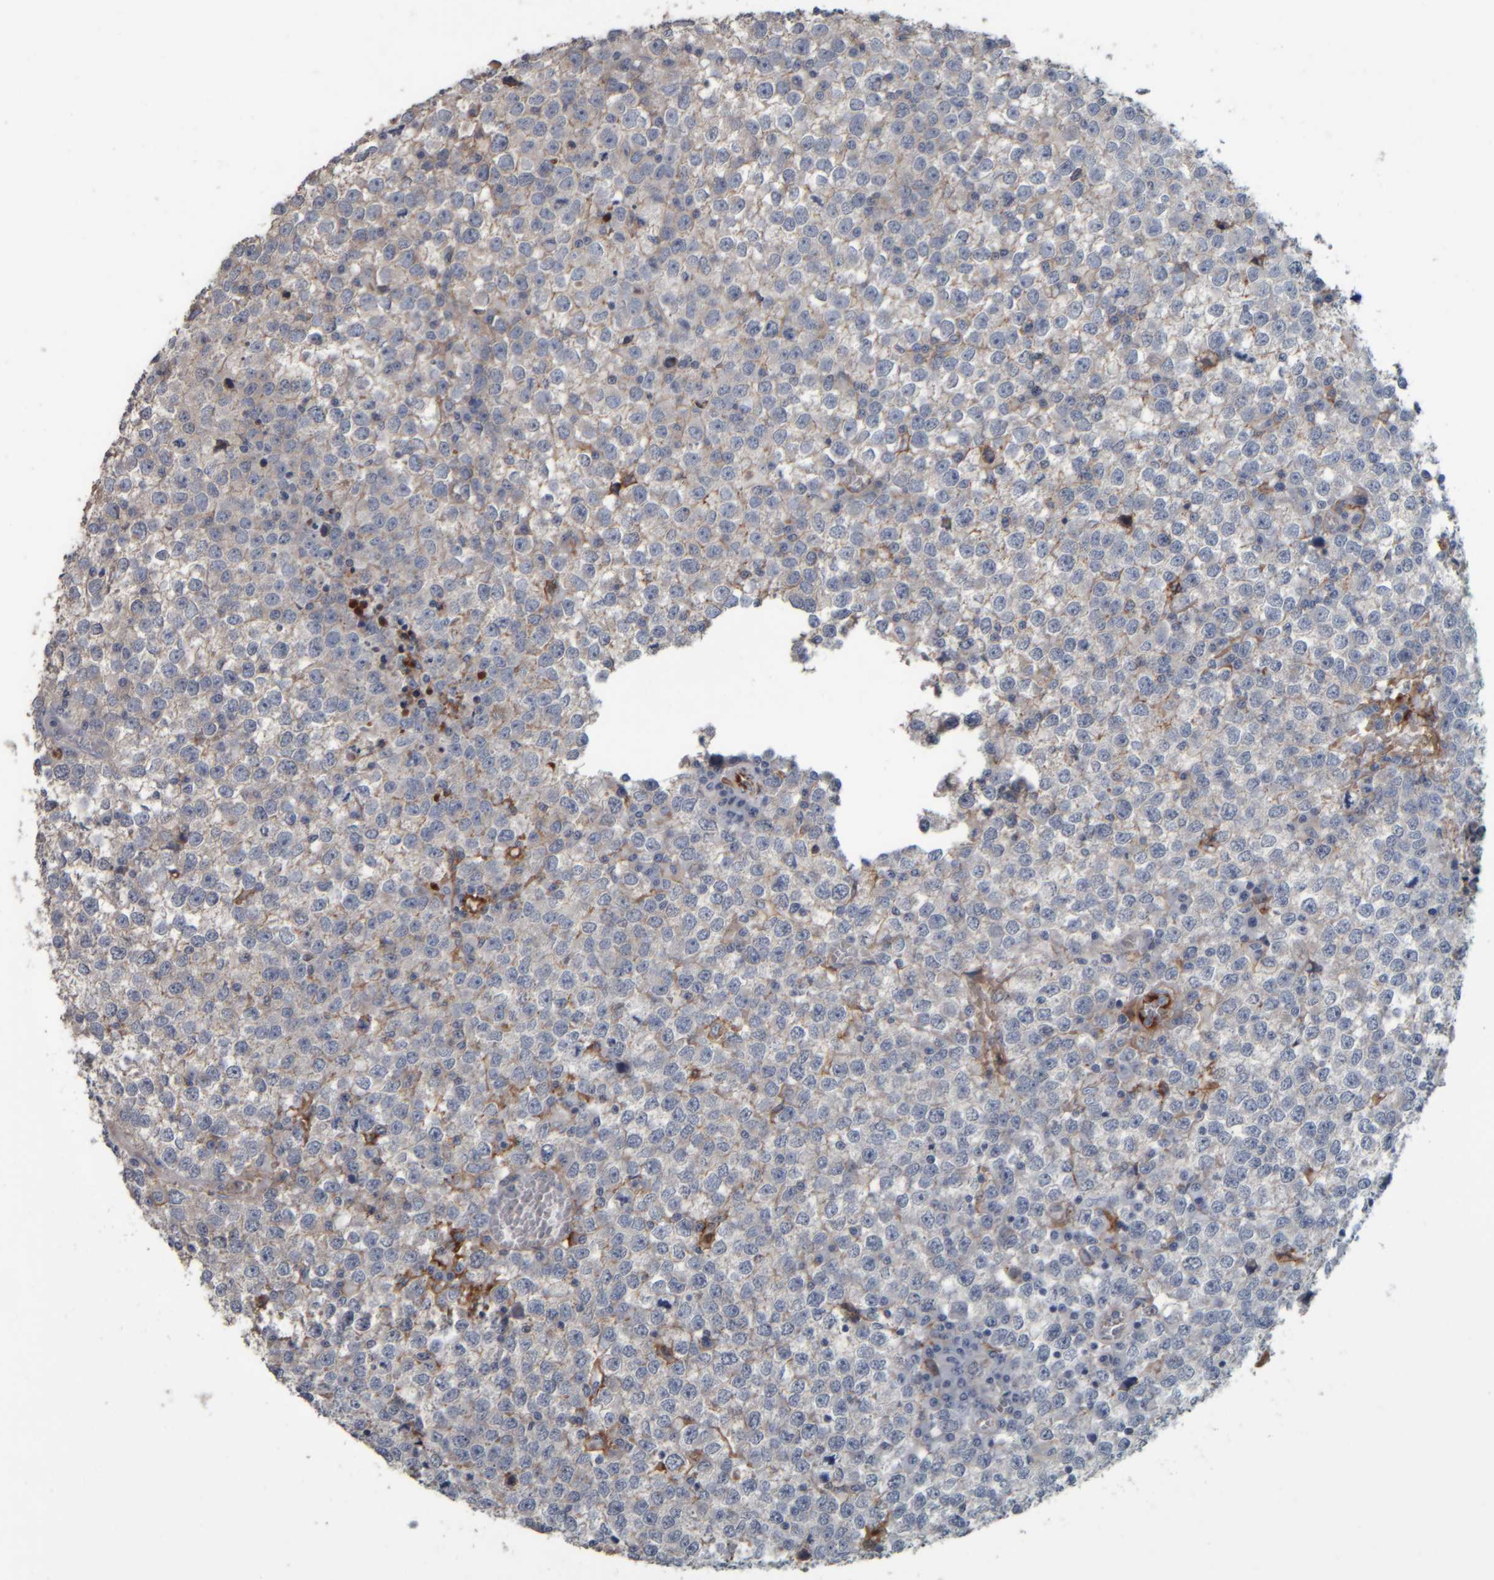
{"staining": {"intensity": "weak", "quantity": "<25%", "location": "cytoplasmic/membranous"}, "tissue": "testis cancer", "cell_type": "Tumor cells", "image_type": "cancer", "snomed": [{"axis": "morphology", "description": "Seminoma, NOS"}, {"axis": "topography", "description": "Testis"}], "caption": "Tumor cells are negative for protein expression in human testis cancer (seminoma).", "gene": "CAVIN4", "patient": {"sex": "male", "age": 65}}